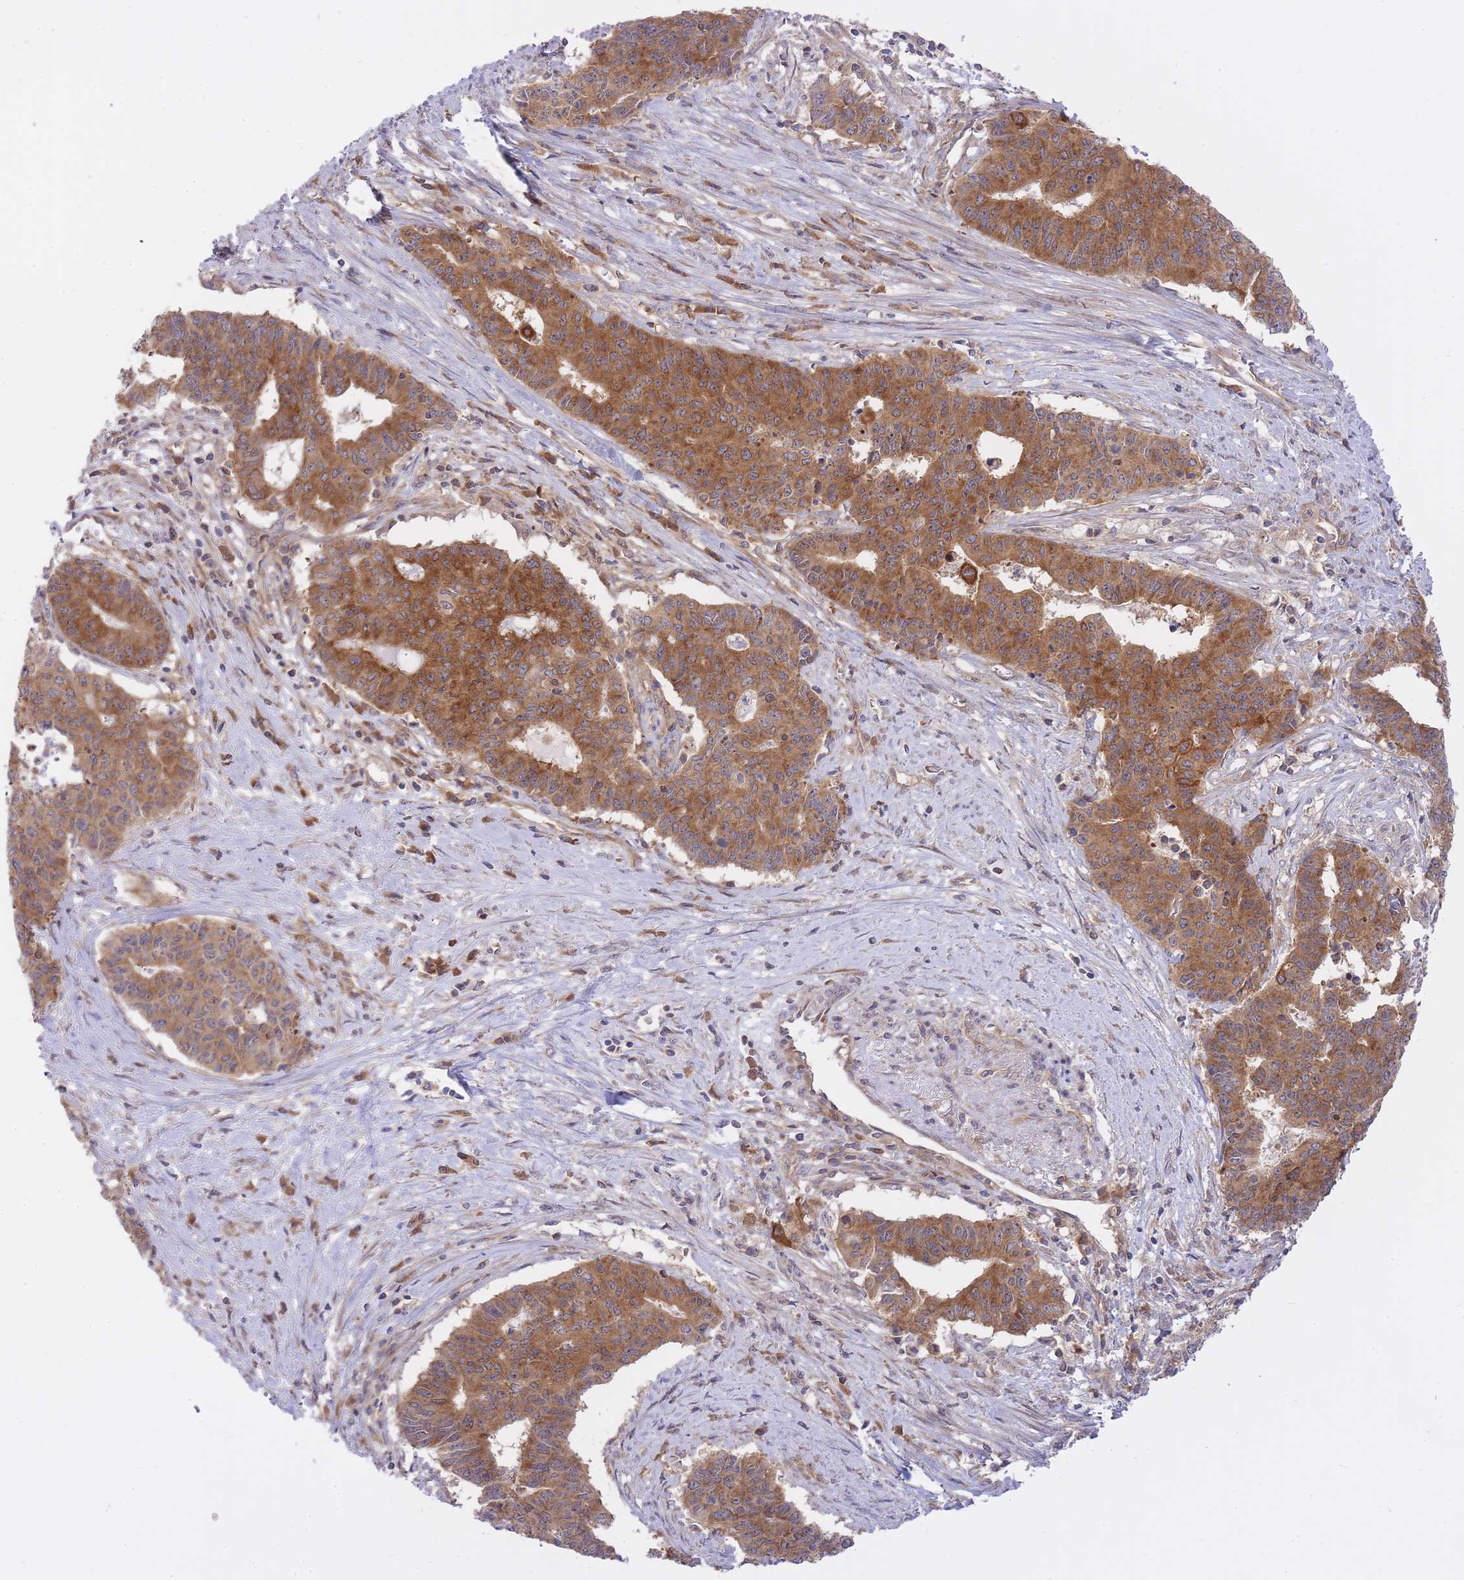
{"staining": {"intensity": "strong", "quantity": ">75%", "location": "cytoplasmic/membranous"}, "tissue": "endometrial cancer", "cell_type": "Tumor cells", "image_type": "cancer", "snomed": [{"axis": "morphology", "description": "Adenocarcinoma, NOS"}, {"axis": "topography", "description": "Endometrium"}], "caption": "A high-resolution image shows IHC staining of endometrial adenocarcinoma, which exhibits strong cytoplasmic/membranous expression in about >75% of tumor cells.", "gene": "EIF2B2", "patient": {"sex": "female", "age": 59}}